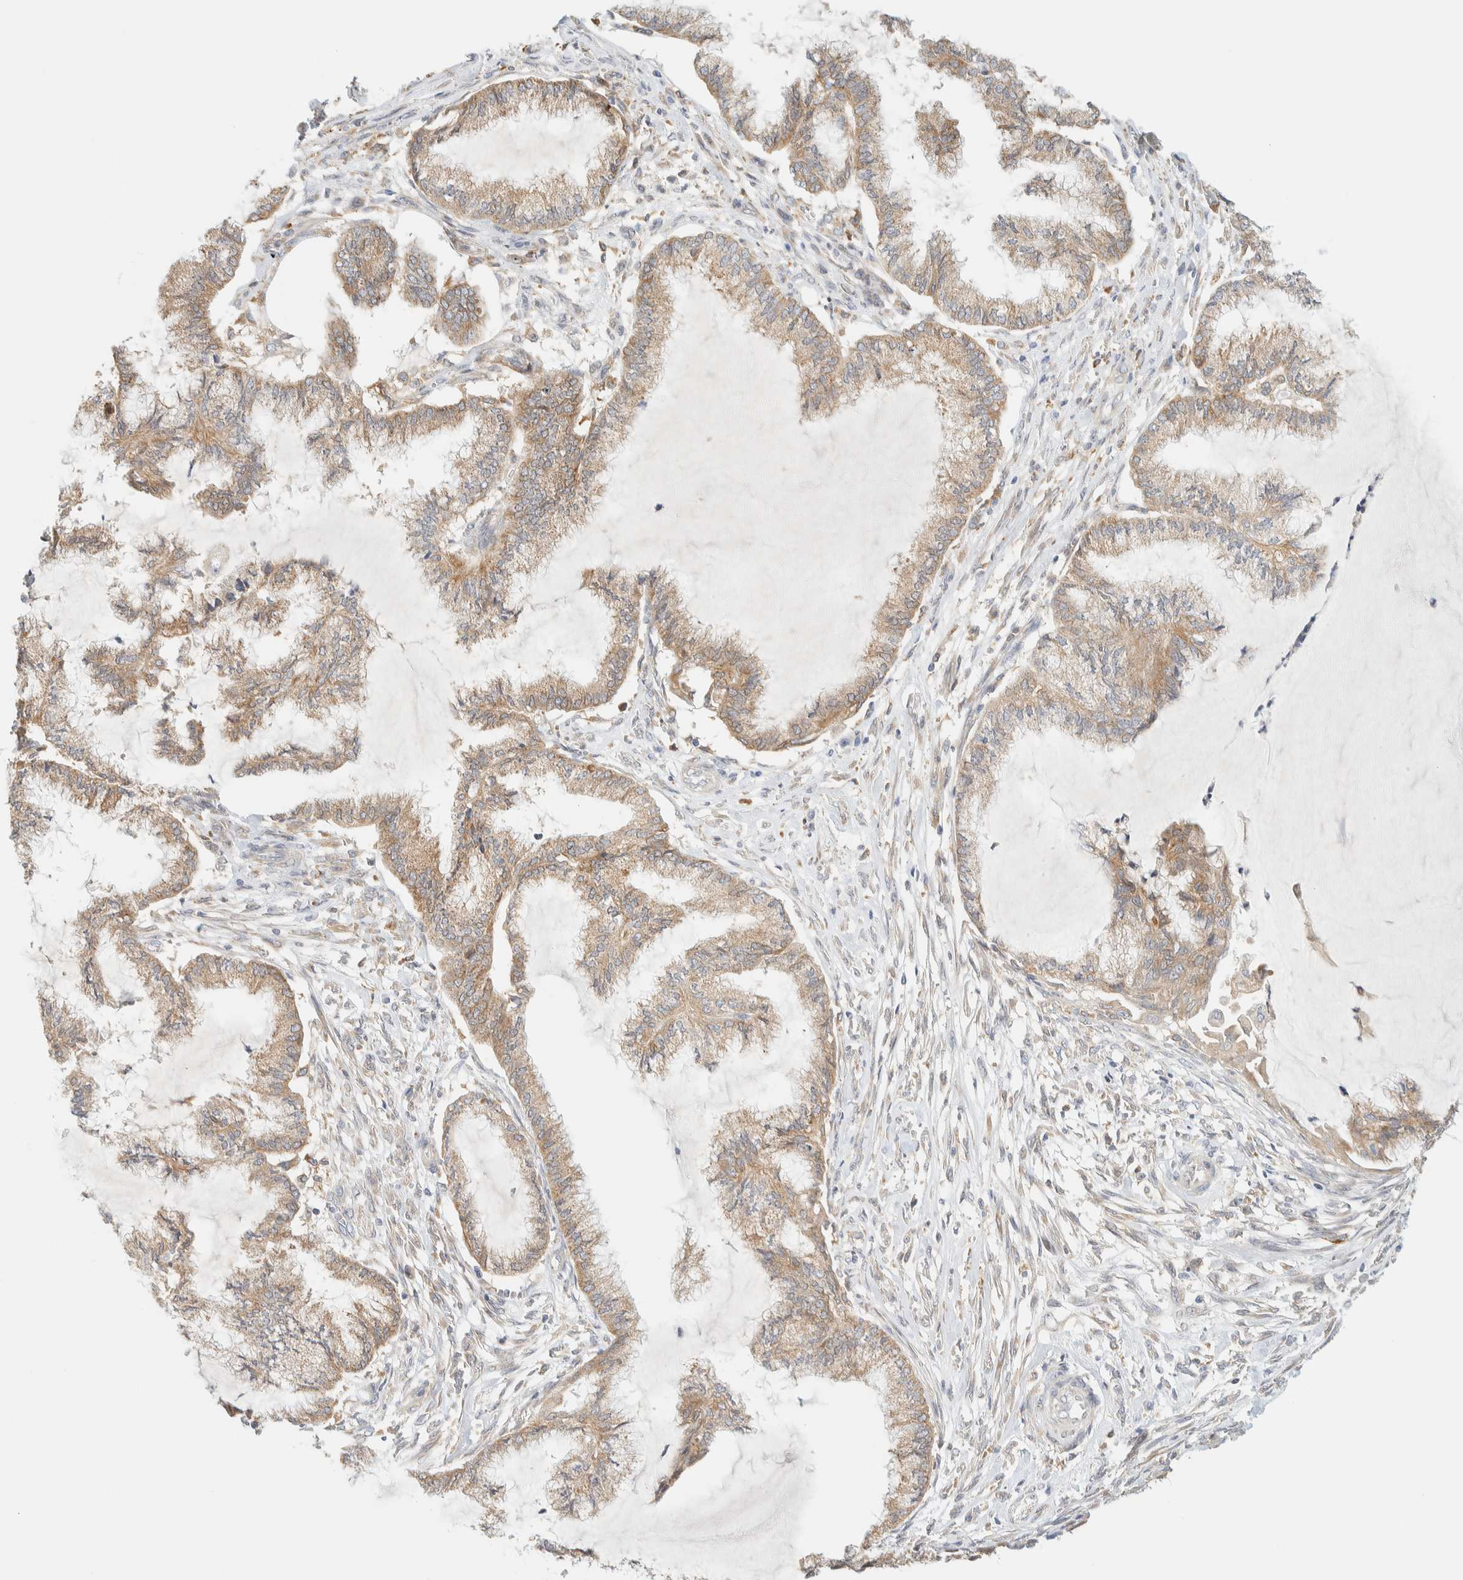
{"staining": {"intensity": "moderate", "quantity": ">75%", "location": "cytoplasmic/membranous"}, "tissue": "endometrial cancer", "cell_type": "Tumor cells", "image_type": "cancer", "snomed": [{"axis": "morphology", "description": "Adenocarcinoma, NOS"}, {"axis": "topography", "description": "Endometrium"}], "caption": "Protein expression analysis of human adenocarcinoma (endometrial) reveals moderate cytoplasmic/membranous staining in about >75% of tumor cells.", "gene": "NT5C", "patient": {"sex": "female", "age": 86}}